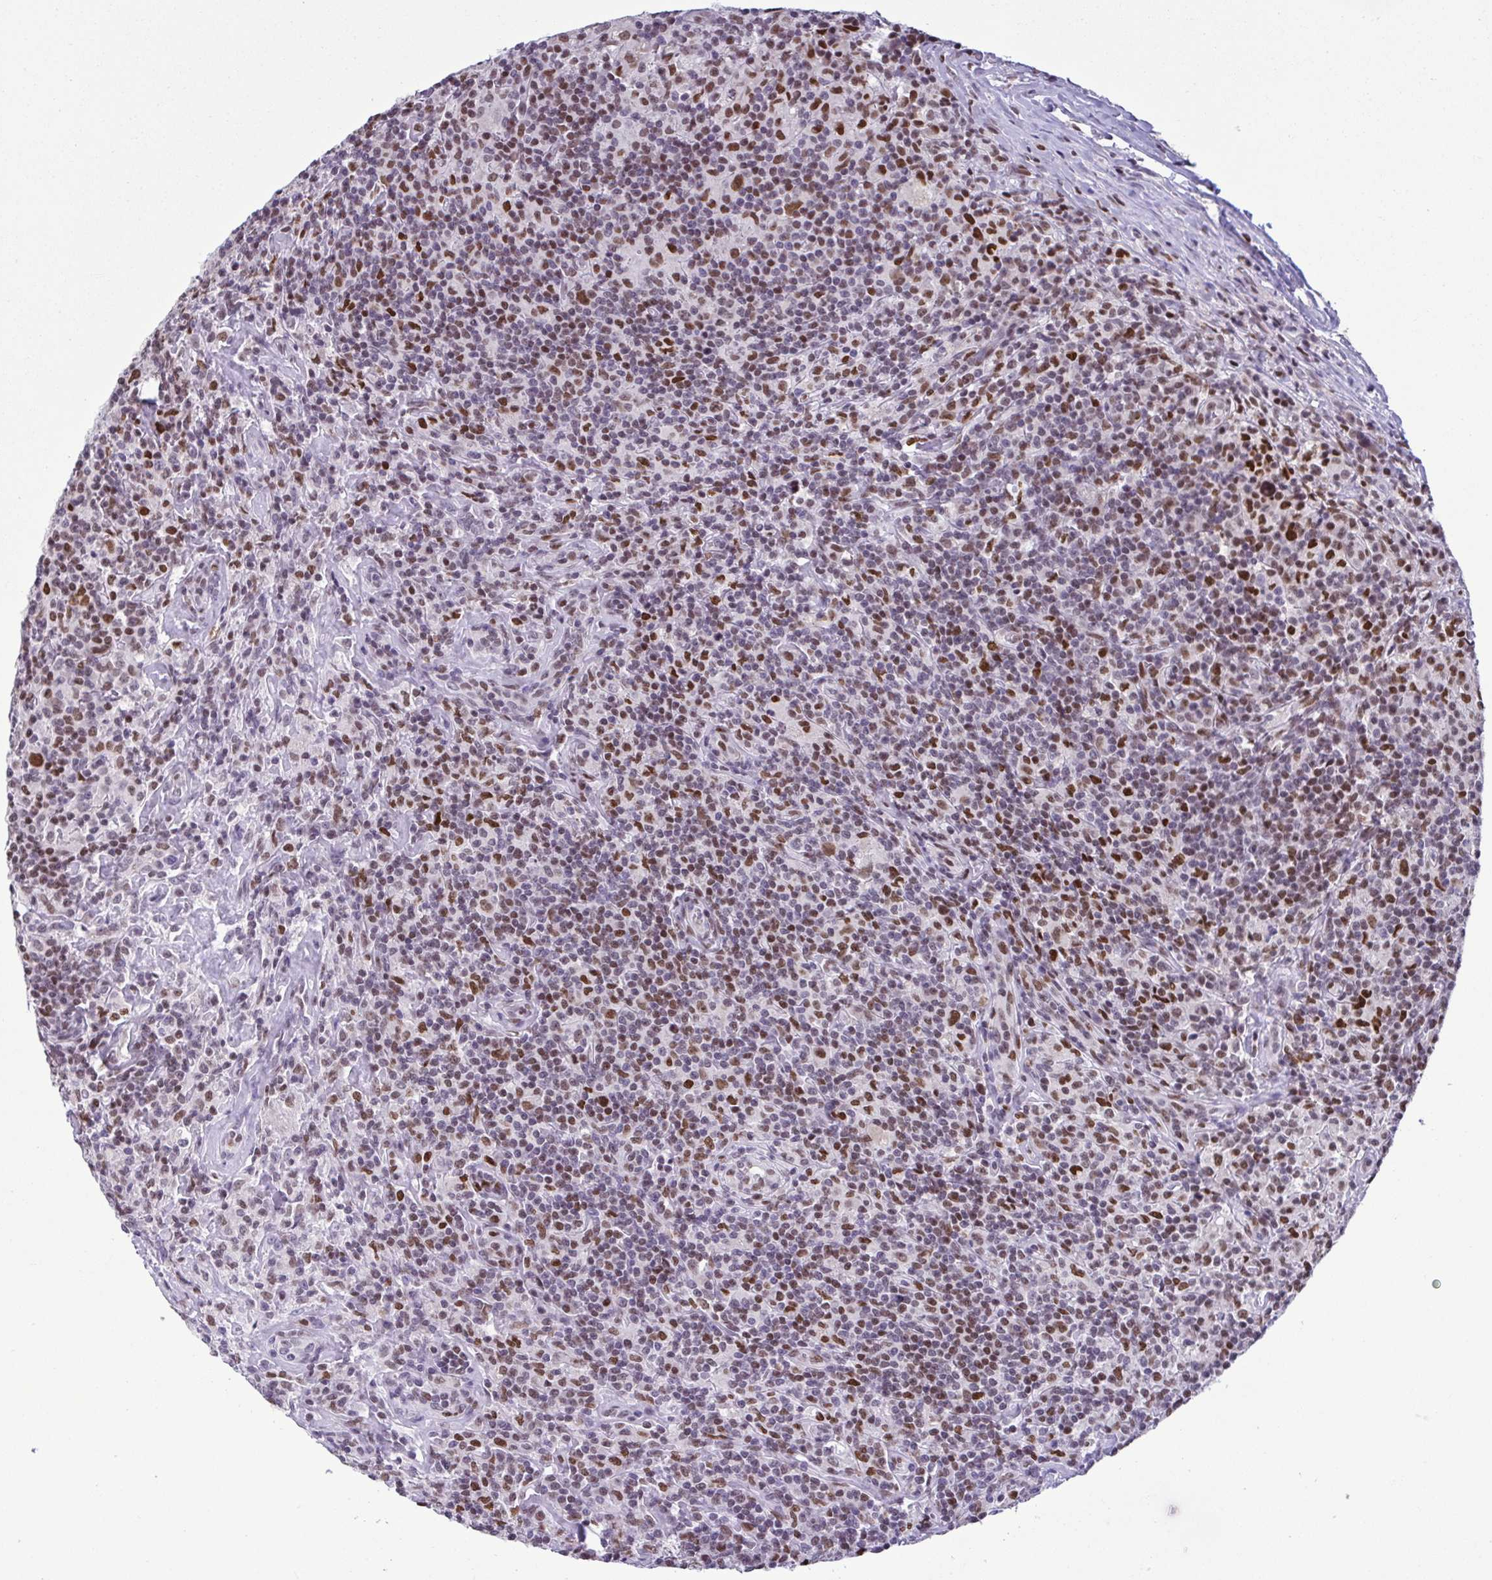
{"staining": {"intensity": "moderate", "quantity": "25%-75%", "location": "nuclear"}, "tissue": "lymphoma", "cell_type": "Tumor cells", "image_type": "cancer", "snomed": [{"axis": "morphology", "description": "Hodgkin's disease, NOS"}, {"axis": "morphology", "description": "Hodgkin's lymphoma, nodular sclerosis"}, {"axis": "topography", "description": "Lymph node"}], "caption": "Tumor cells show moderate nuclear staining in approximately 25%-75% of cells in Hodgkin's disease.", "gene": "IRF1", "patient": {"sex": "female", "age": 10}}